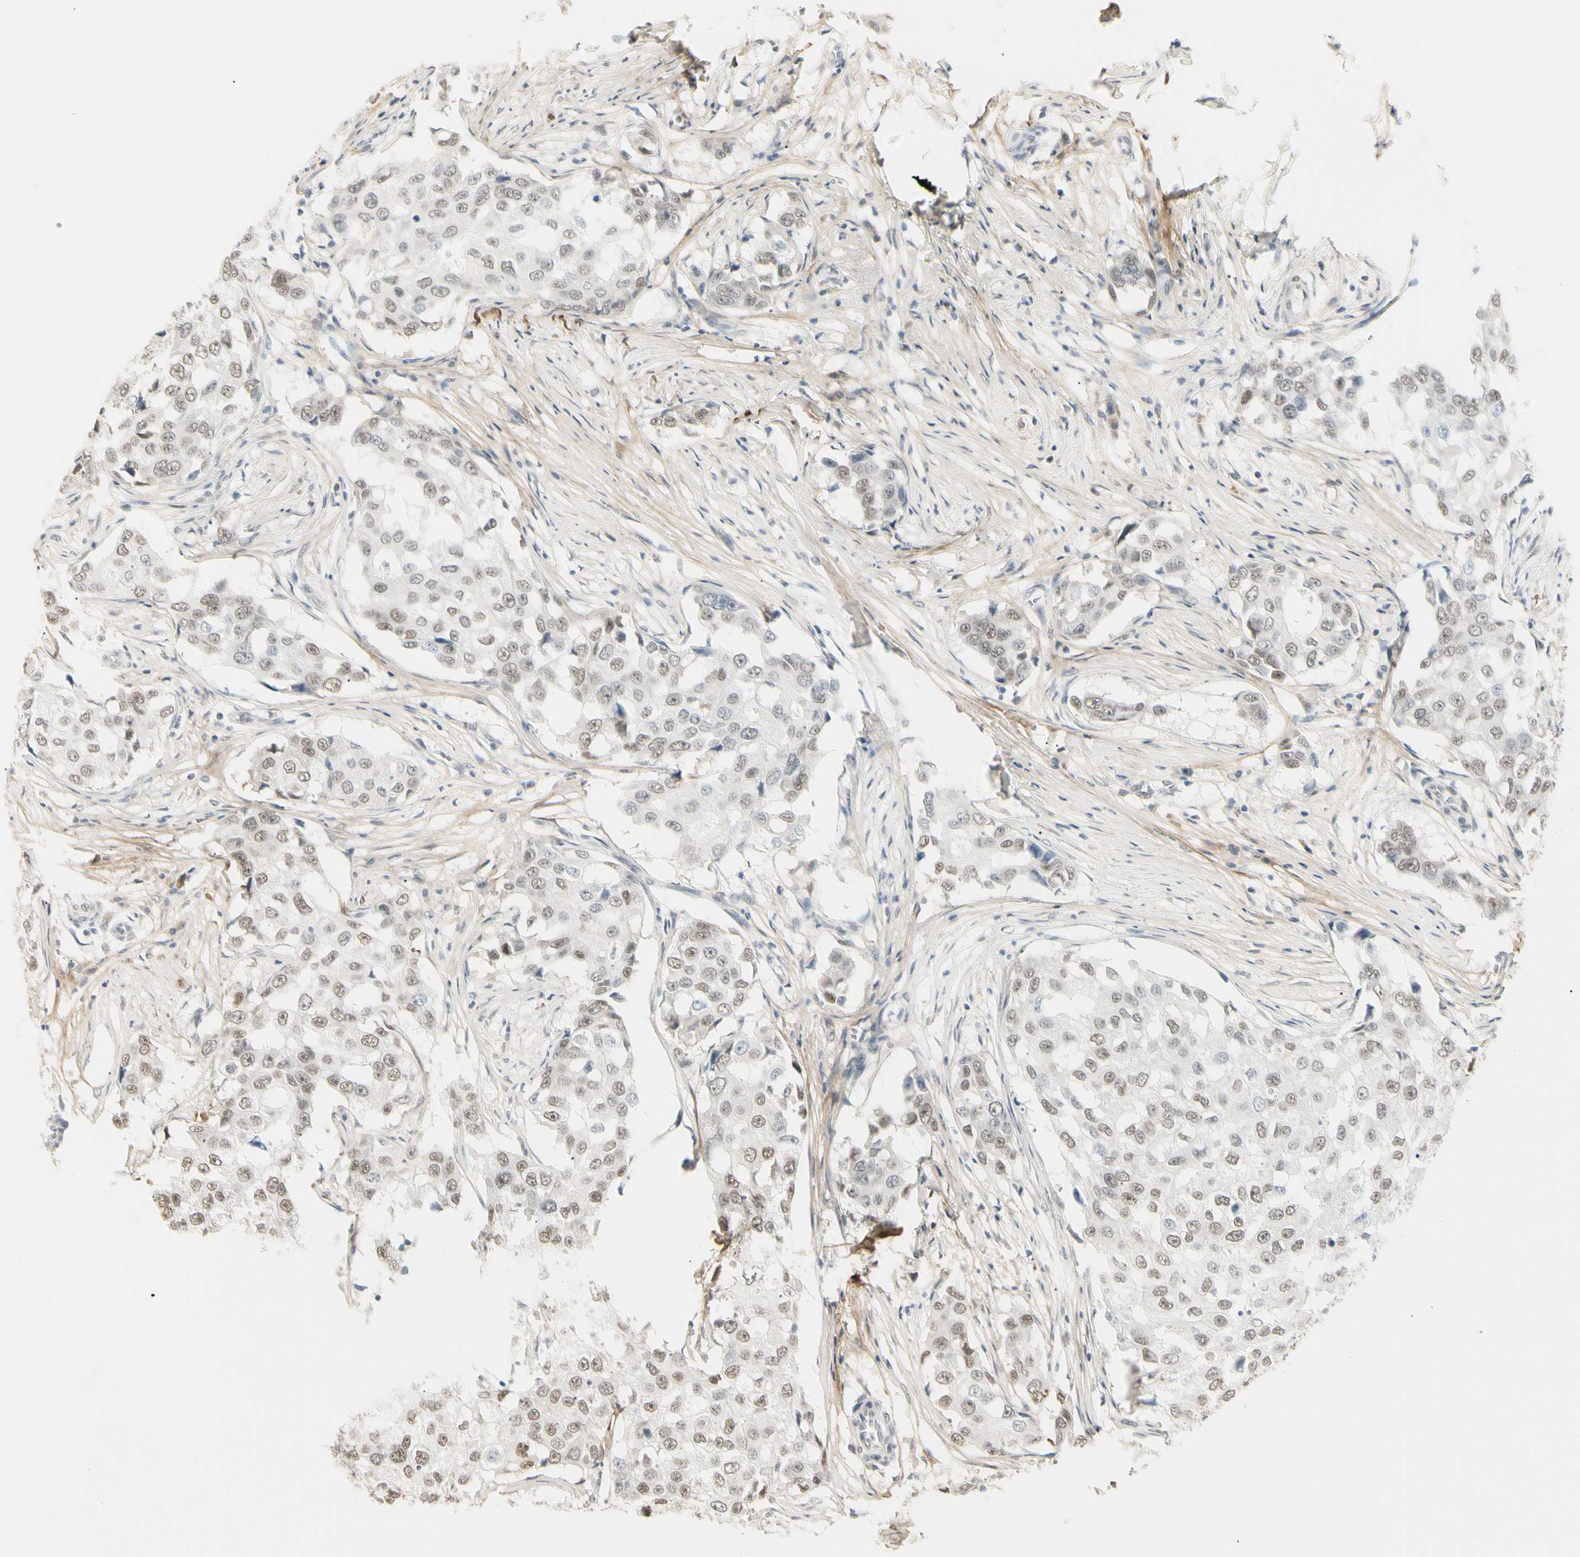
{"staining": {"intensity": "weak", "quantity": ">75%", "location": "nuclear"}, "tissue": "breast cancer", "cell_type": "Tumor cells", "image_type": "cancer", "snomed": [{"axis": "morphology", "description": "Duct carcinoma"}, {"axis": "topography", "description": "Breast"}], "caption": "Immunohistochemical staining of human breast invasive ductal carcinoma exhibits low levels of weak nuclear staining in approximately >75% of tumor cells.", "gene": "ASPN", "patient": {"sex": "female", "age": 27}}